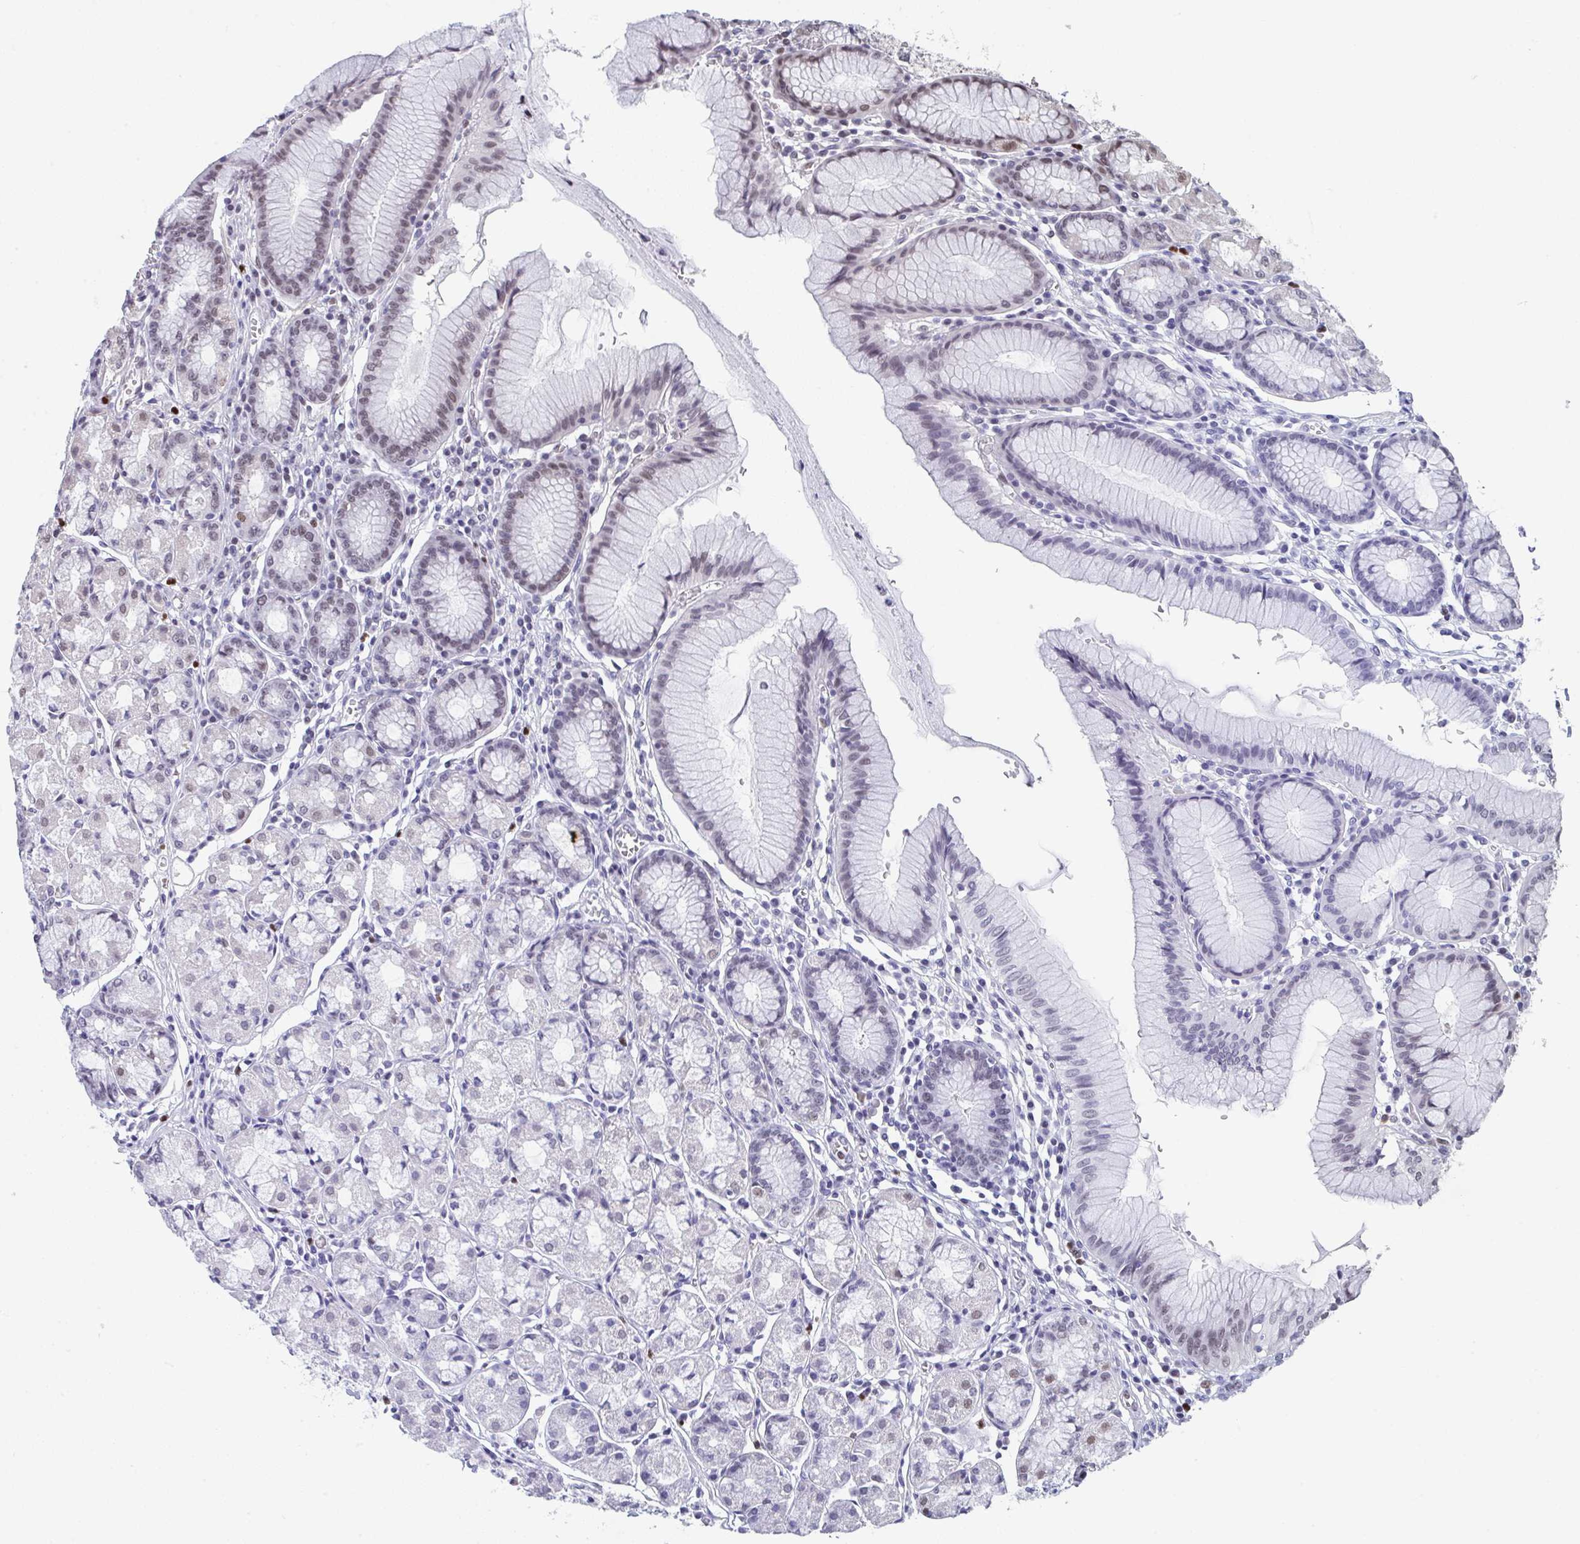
{"staining": {"intensity": "weak", "quantity": "25%-75%", "location": "nuclear"}, "tissue": "stomach", "cell_type": "Glandular cells", "image_type": "normal", "snomed": [{"axis": "morphology", "description": "Normal tissue, NOS"}, {"axis": "topography", "description": "Stomach"}], "caption": "The histopathology image demonstrates staining of benign stomach, revealing weak nuclear protein staining (brown color) within glandular cells. The protein is shown in brown color, while the nuclei are stained blue.", "gene": "JDP2", "patient": {"sex": "male", "age": 55}}